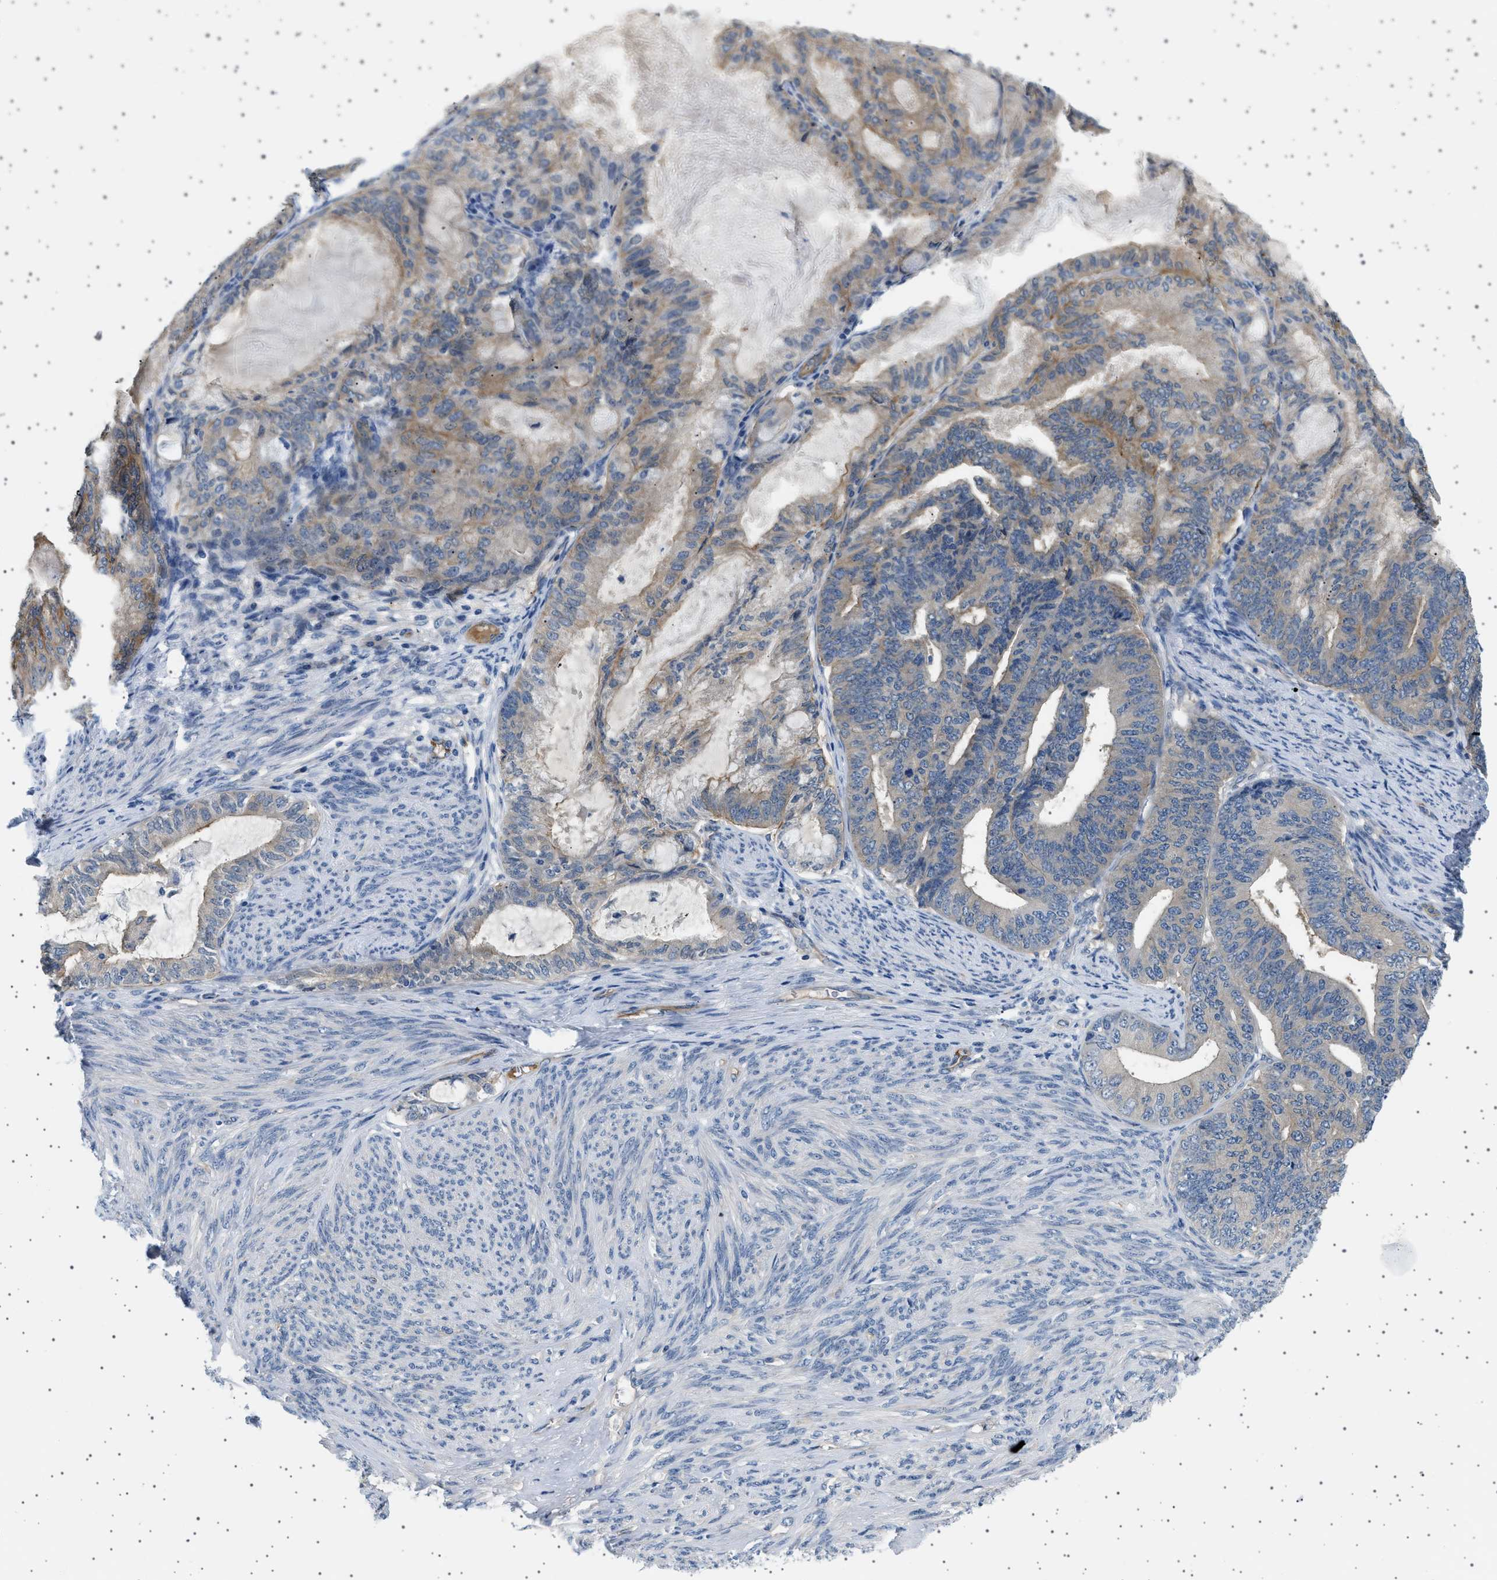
{"staining": {"intensity": "weak", "quantity": "25%-75%", "location": "cytoplasmic/membranous"}, "tissue": "endometrial cancer", "cell_type": "Tumor cells", "image_type": "cancer", "snomed": [{"axis": "morphology", "description": "Adenocarcinoma, NOS"}, {"axis": "topography", "description": "Endometrium"}], "caption": "High-magnification brightfield microscopy of adenocarcinoma (endometrial) stained with DAB (brown) and counterstained with hematoxylin (blue). tumor cells exhibit weak cytoplasmic/membranous positivity is seen in about25%-75% of cells.", "gene": "PLPP6", "patient": {"sex": "female", "age": 86}}